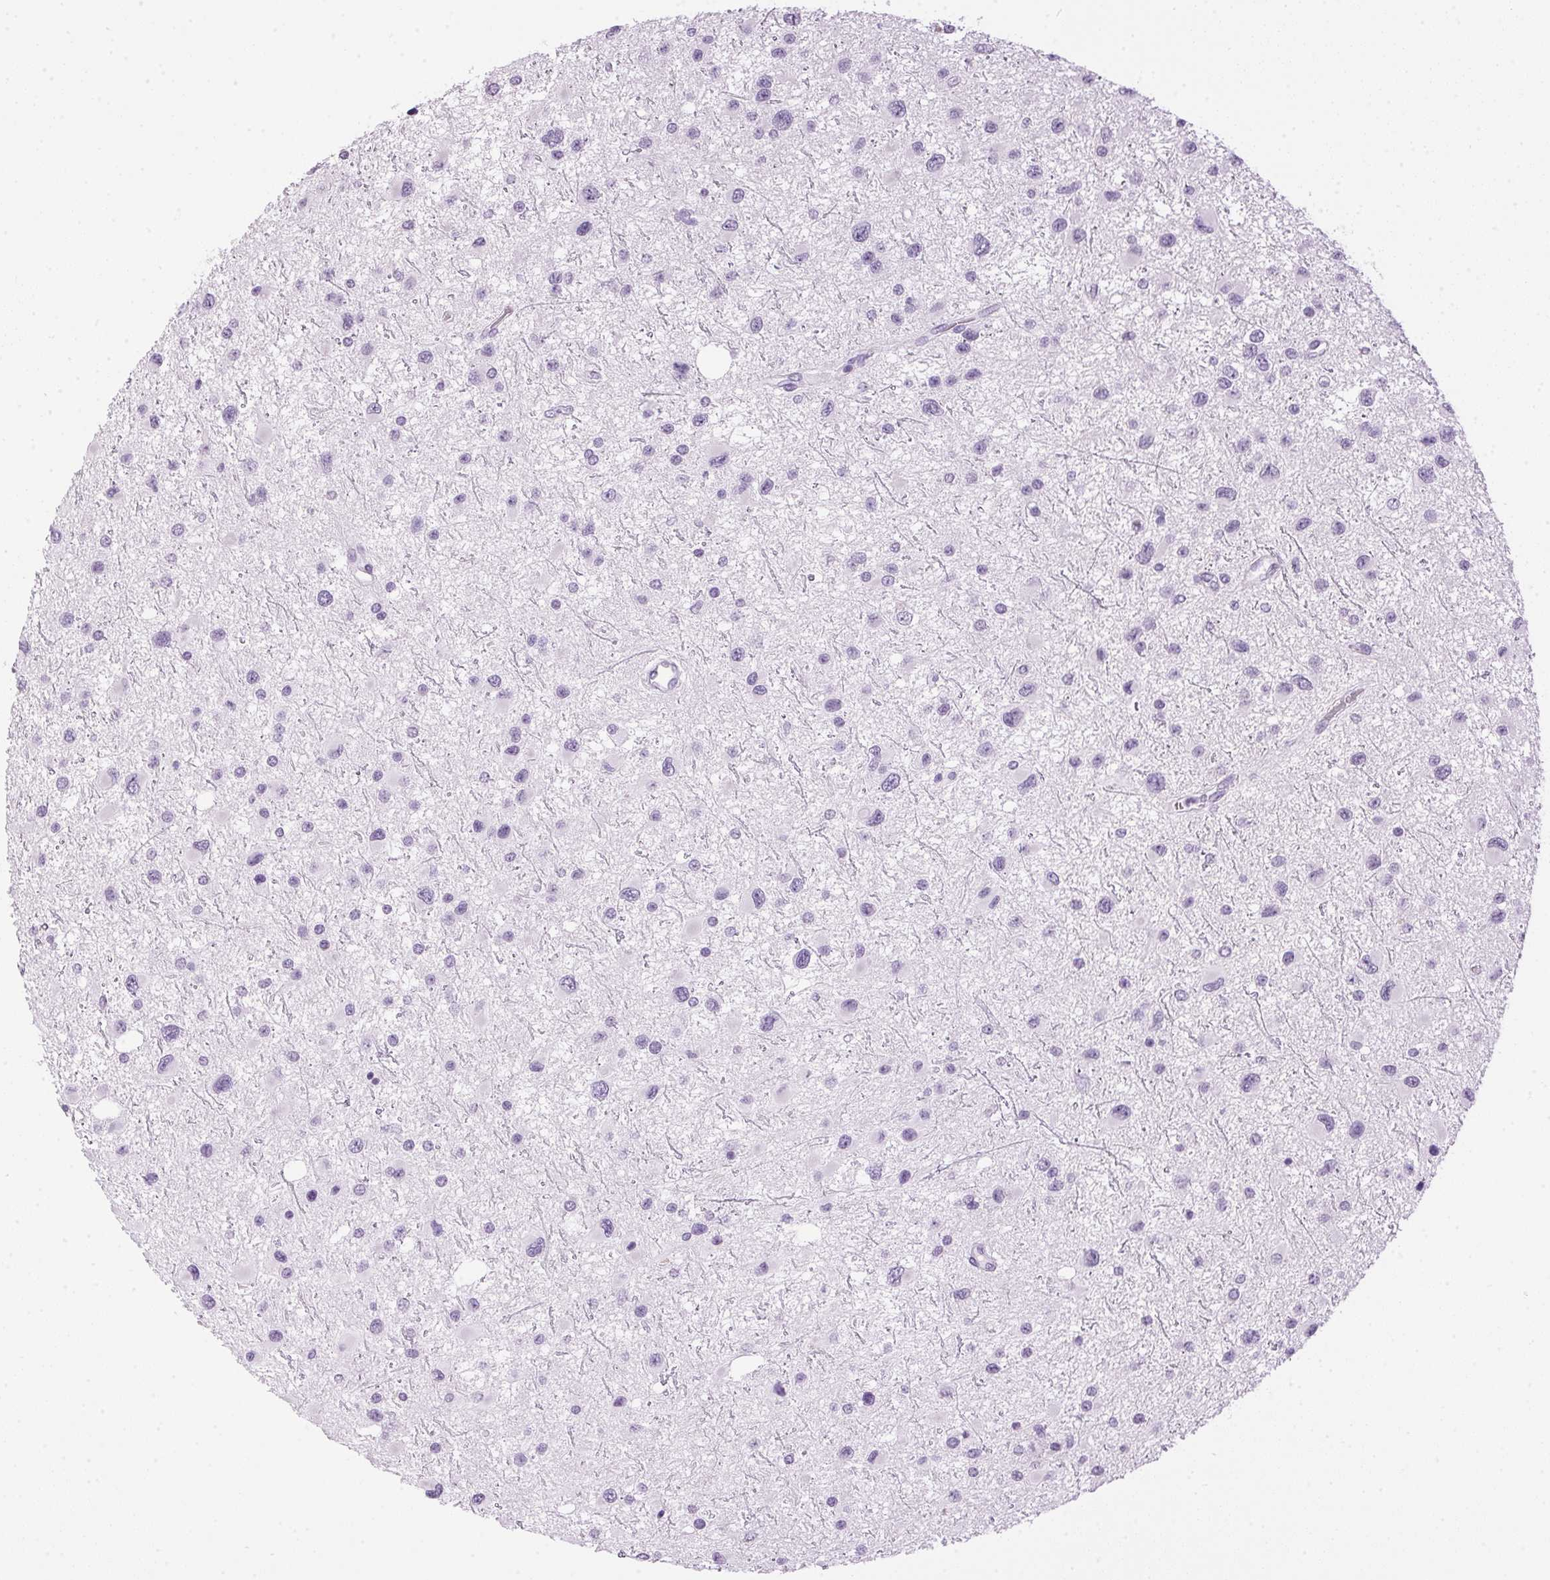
{"staining": {"intensity": "negative", "quantity": "none", "location": "none"}, "tissue": "glioma", "cell_type": "Tumor cells", "image_type": "cancer", "snomed": [{"axis": "morphology", "description": "Glioma, malignant, Low grade"}, {"axis": "topography", "description": "Brain"}], "caption": "Human malignant glioma (low-grade) stained for a protein using IHC reveals no expression in tumor cells.", "gene": "SP7", "patient": {"sex": "female", "age": 32}}